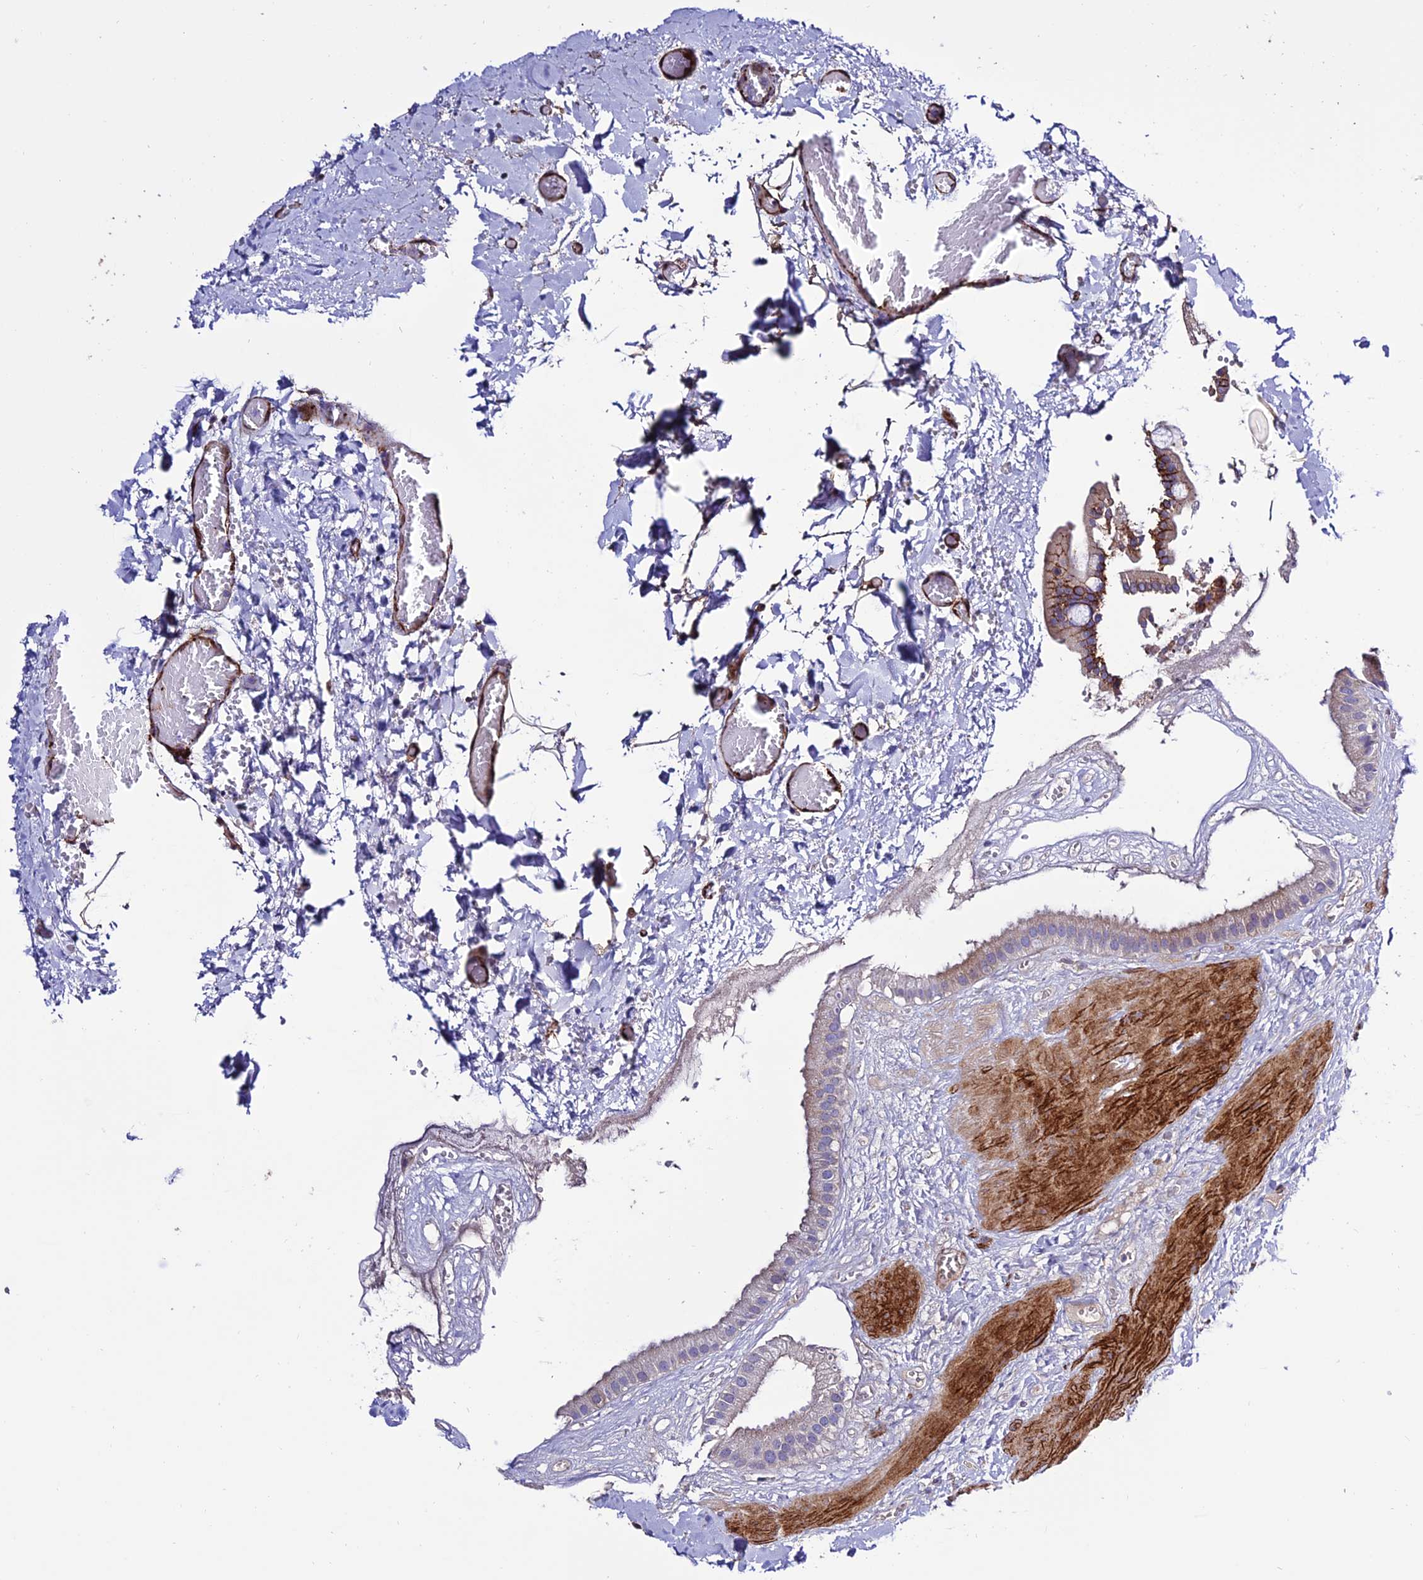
{"staining": {"intensity": "weak", "quantity": "25%-75%", "location": "cytoplasmic/membranous"}, "tissue": "gallbladder", "cell_type": "Glandular cells", "image_type": "normal", "snomed": [{"axis": "morphology", "description": "Normal tissue, NOS"}, {"axis": "topography", "description": "Gallbladder"}], "caption": "Immunohistochemical staining of benign gallbladder reveals 25%-75% levels of weak cytoplasmic/membranous protein positivity in about 25%-75% of glandular cells. (IHC, brightfield microscopy, high magnification).", "gene": "REX1BD", "patient": {"sex": "male", "age": 55}}